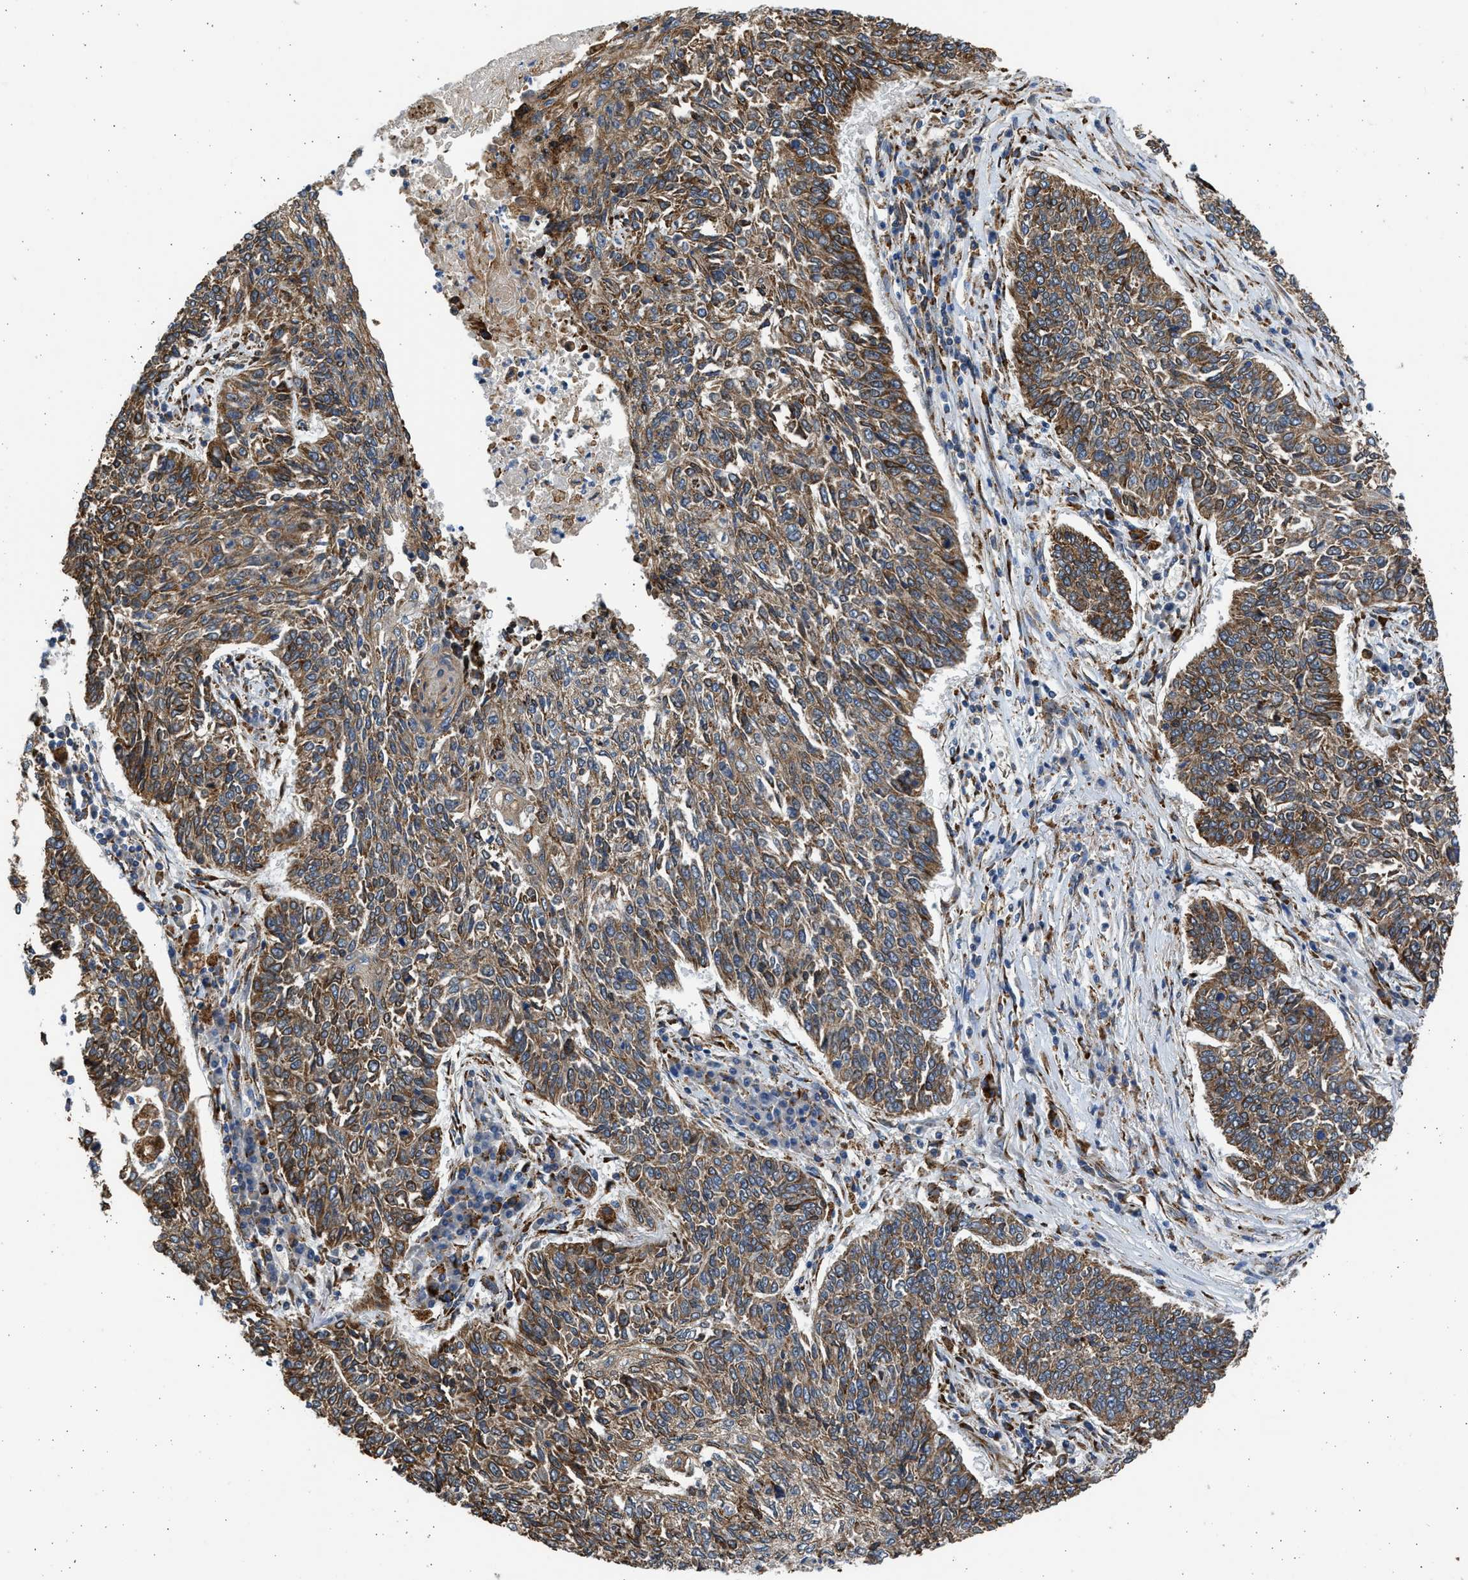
{"staining": {"intensity": "moderate", "quantity": ">75%", "location": "cytoplasmic/membranous"}, "tissue": "lung cancer", "cell_type": "Tumor cells", "image_type": "cancer", "snomed": [{"axis": "morphology", "description": "Normal tissue, NOS"}, {"axis": "morphology", "description": "Squamous cell carcinoma, NOS"}, {"axis": "topography", "description": "Cartilage tissue"}, {"axis": "topography", "description": "Bronchus"}, {"axis": "topography", "description": "Lung"}], "caption": "Immunohistochemistry (IHC) image of neoplastic tissue: squamous cell carcinoma (lung) stained using immunohistochemistry (IHC) exhibits medium levels of moderate protein expression localized specifically in the cytoplasmic/membranous of tumor cells, appearing as a cytoplasmic/membranous brown color.", "gene": "PLD2", "patient": {"sex": "female", "age": 49}}